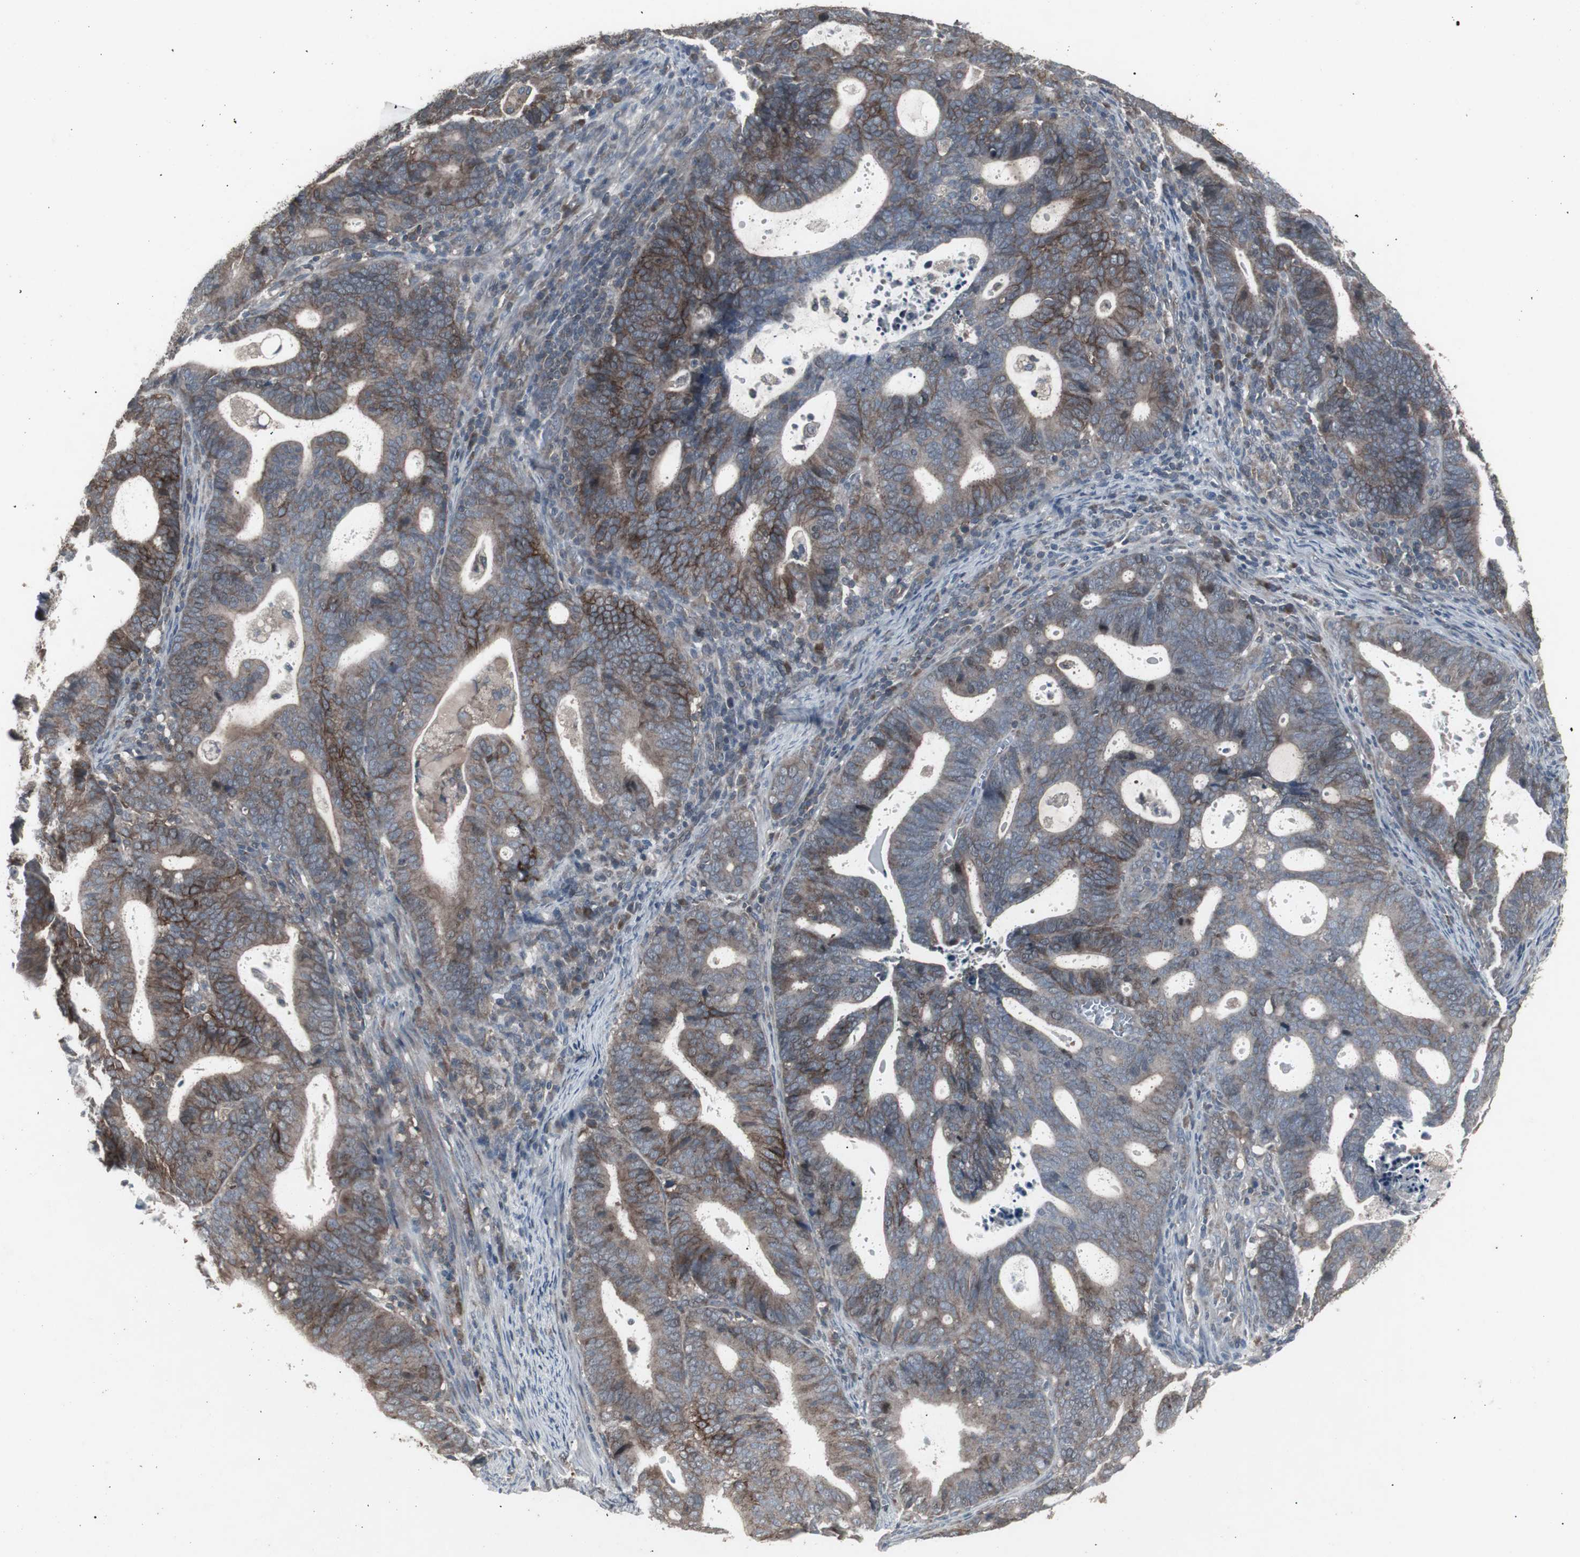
{"staining": {"intensity": "moderate", "quantity": ">75%", "location": "cytoplasmic/membranous"}, "tissue": "endometrial cancer", "cell_type": "Tumor cells", "image_type": "cancer", "snomed": [{"axis": "morphology", "description": "Adenocarcinoma, NOS"}, {"axis": "topography", "description": "Uterus"}], "caption": "Endometrial cancer (adenocarcinoma) stained with IHC shows moderate cytoplasmic/membranous expression in about >75% of tumor cells.", "gene": "SSTR2", "patient": {"sex": "female", "age": 83}}